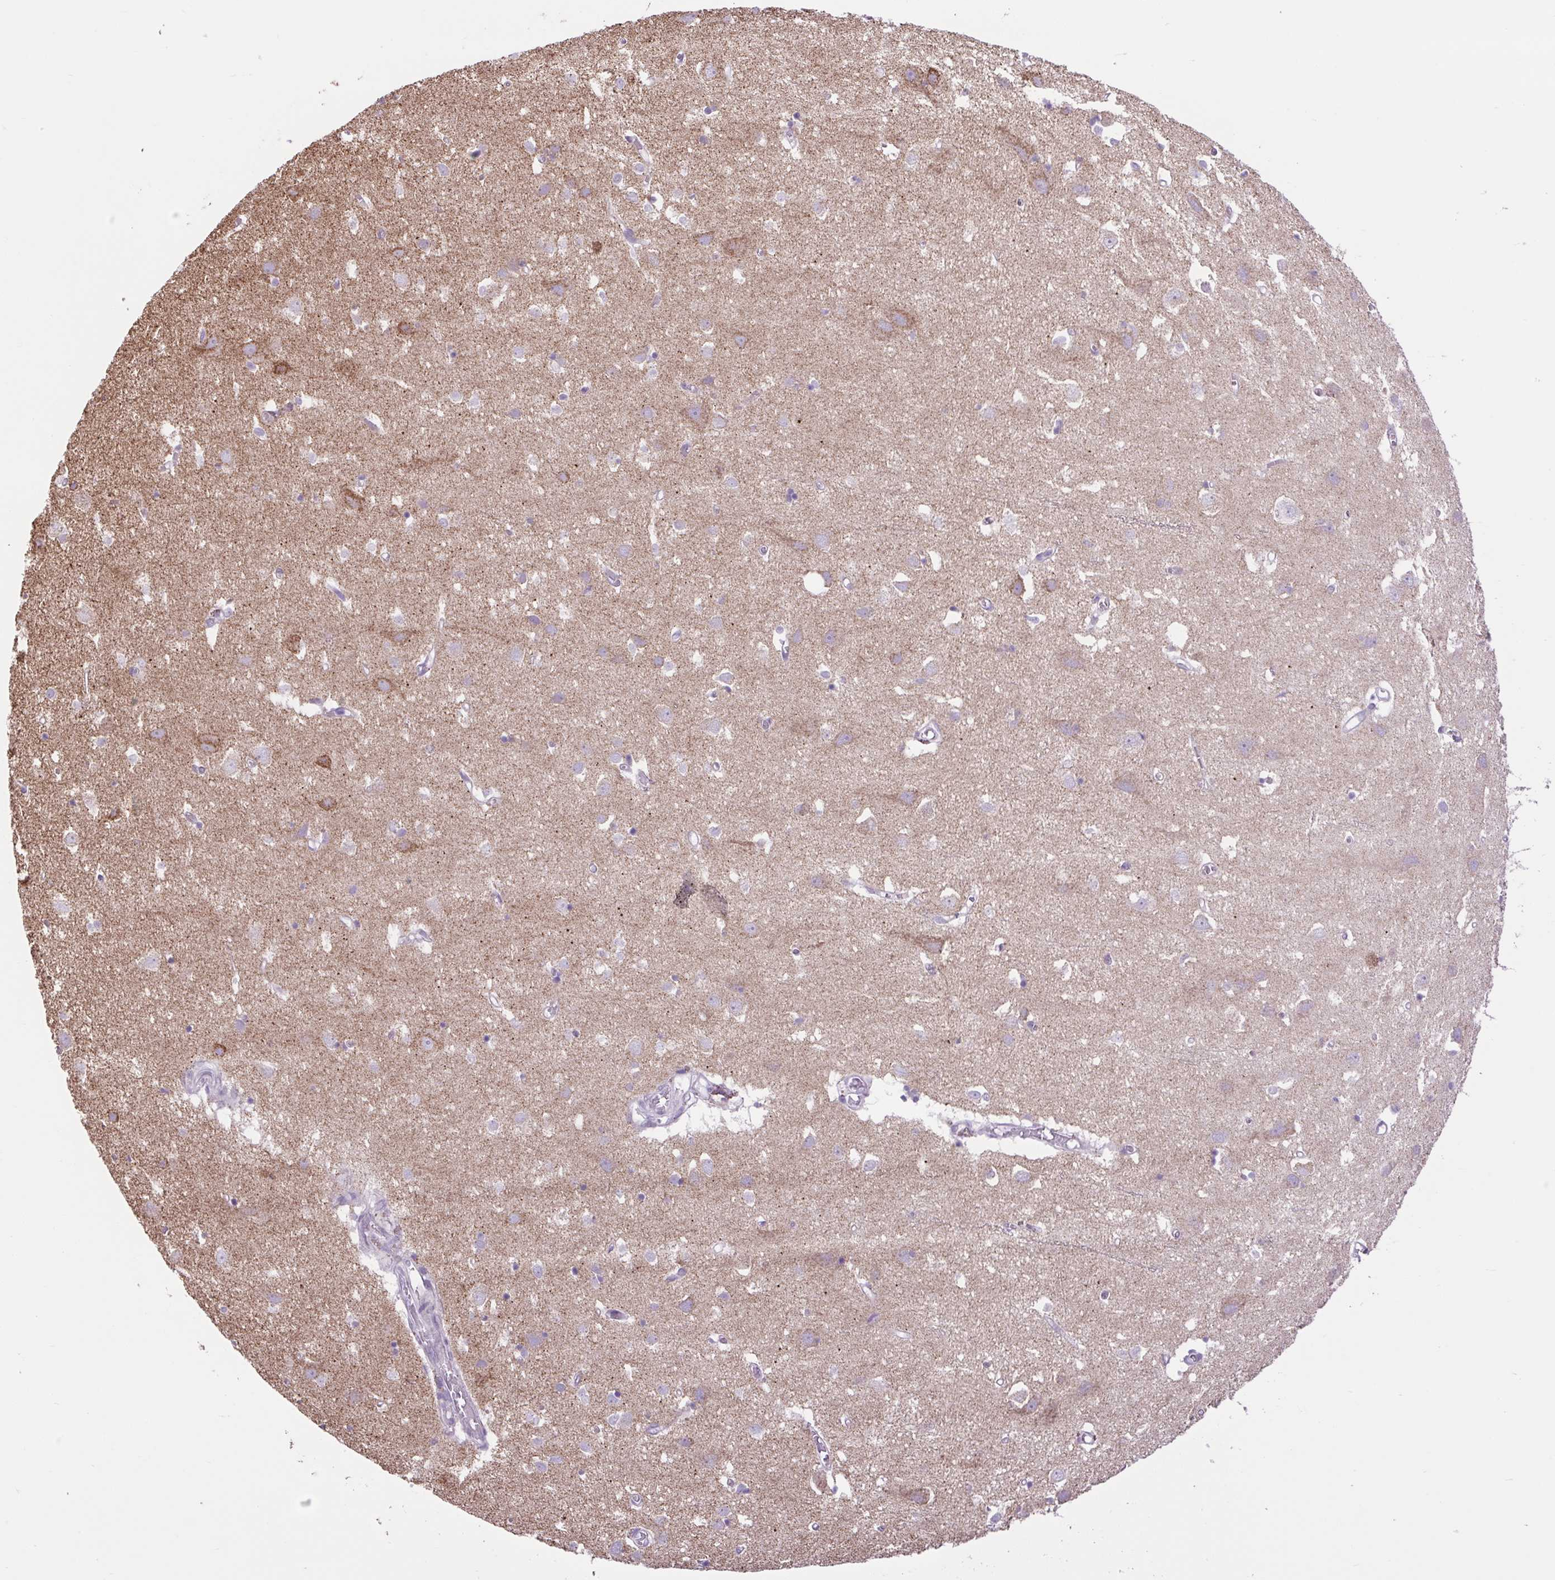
{"staining": {"intensity": "negative", "quantity": "none", "location": "none"}, "tissue": "cerebral cortex", "cell_type": "Endothelial cells", "image_type": "normal", "snomed": [{"axis": "morphology", "description": "Normal tissue, NOS"}, {"axis": "topography", "description": "Cerebral cortex"}], "caption": "Immunohistochemistry micrograph of normal cerebral cortex: cerebral cortex stained with DAB demonstrates no significant protein positivity in endothelial cells.", "gene": "SCO2", "patient": {"sex": "male", "age": 70}}